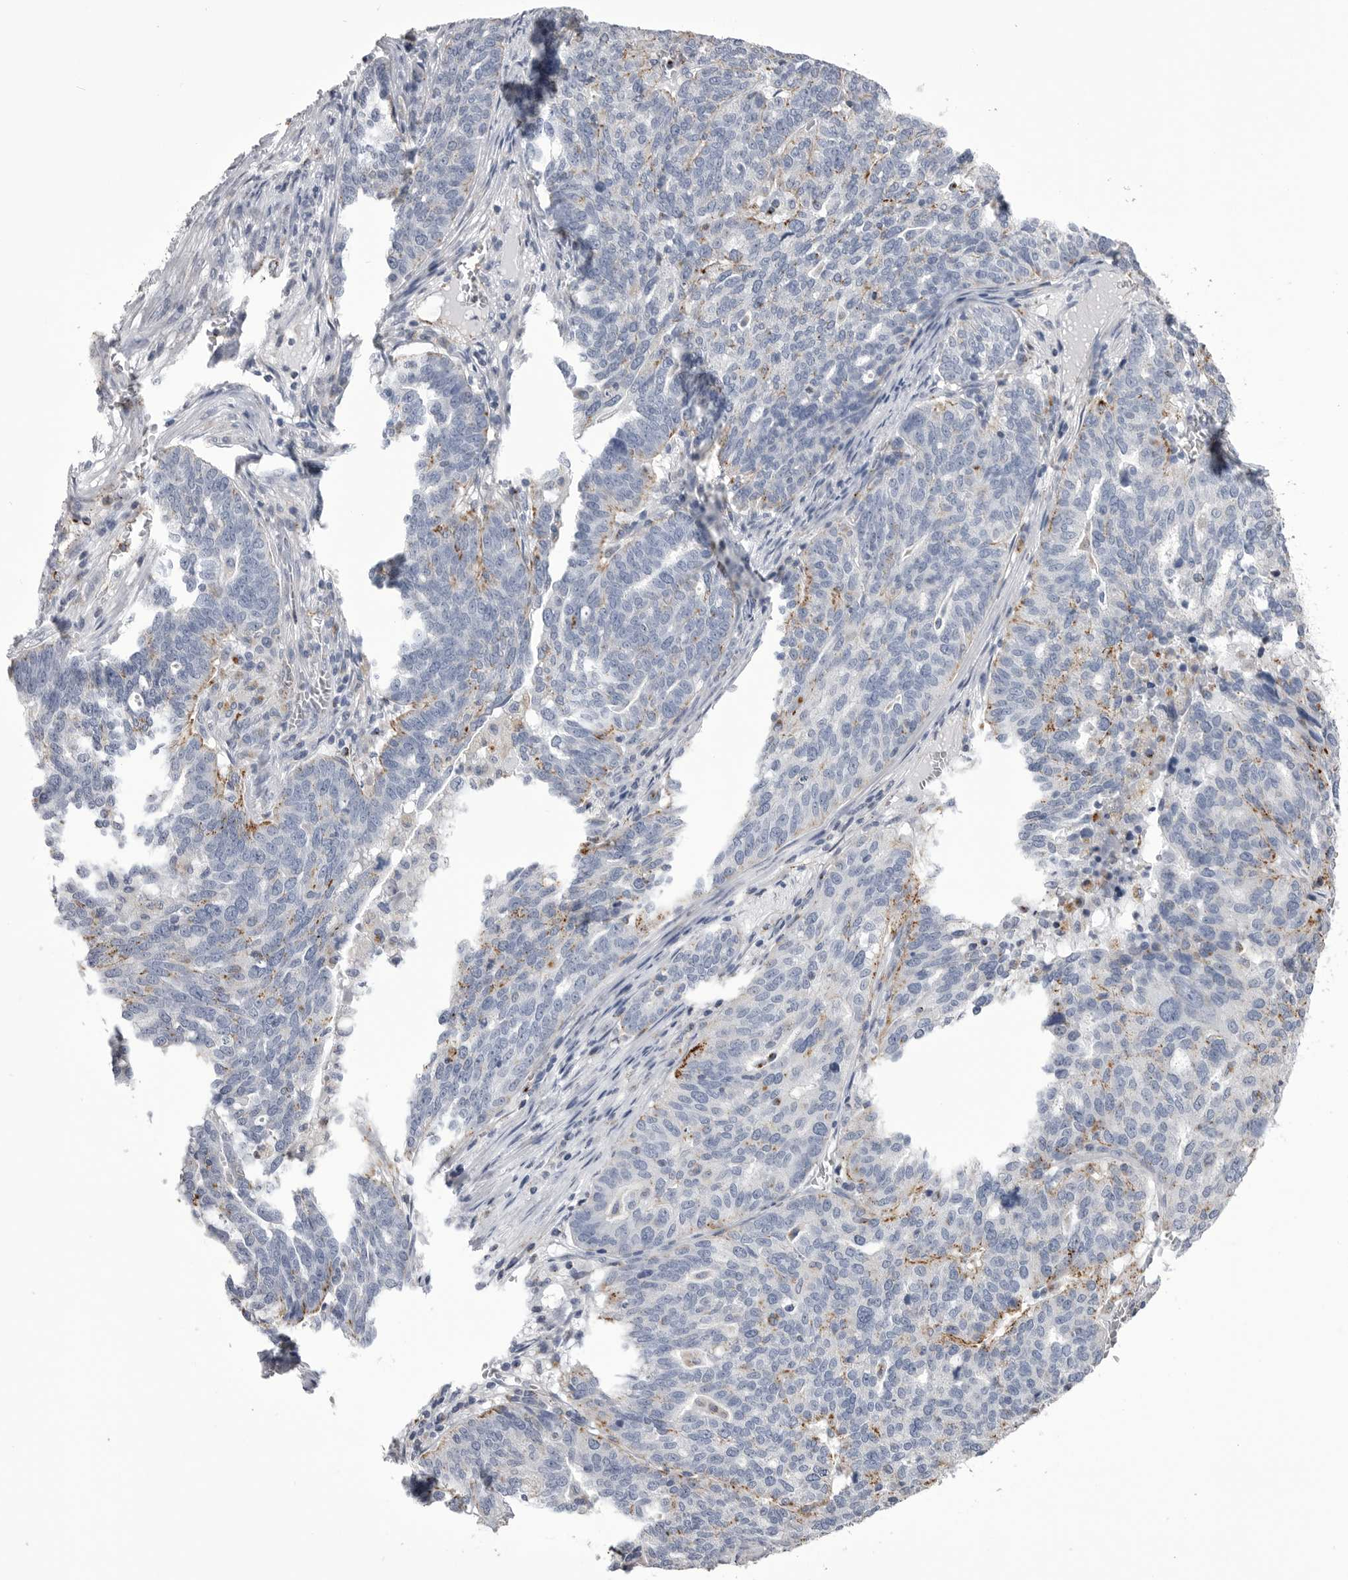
{"staining": {"intensity": "negative", "quantity": "none", "location": "none"}, "tissue": "ovarian cancer", "cell_type": "Tumor cells", "image_type": "cancer", "snomed": [{"axis": "morphology", "description": "Cystadenocarcinoma, serous, NOS"}, {"axis": "topography", "description": "Ovary"}], "caption": "Ovarian serous cystadenocarcinoma was stained to show a protein in brown. There is no significant expression in tumor cells. (DAB immunohistochemistry (IHC) visualized using brightfield microscopy, high magnification).", "gene": "PSPN", "patient": {"sex": "female", "age": 59}}